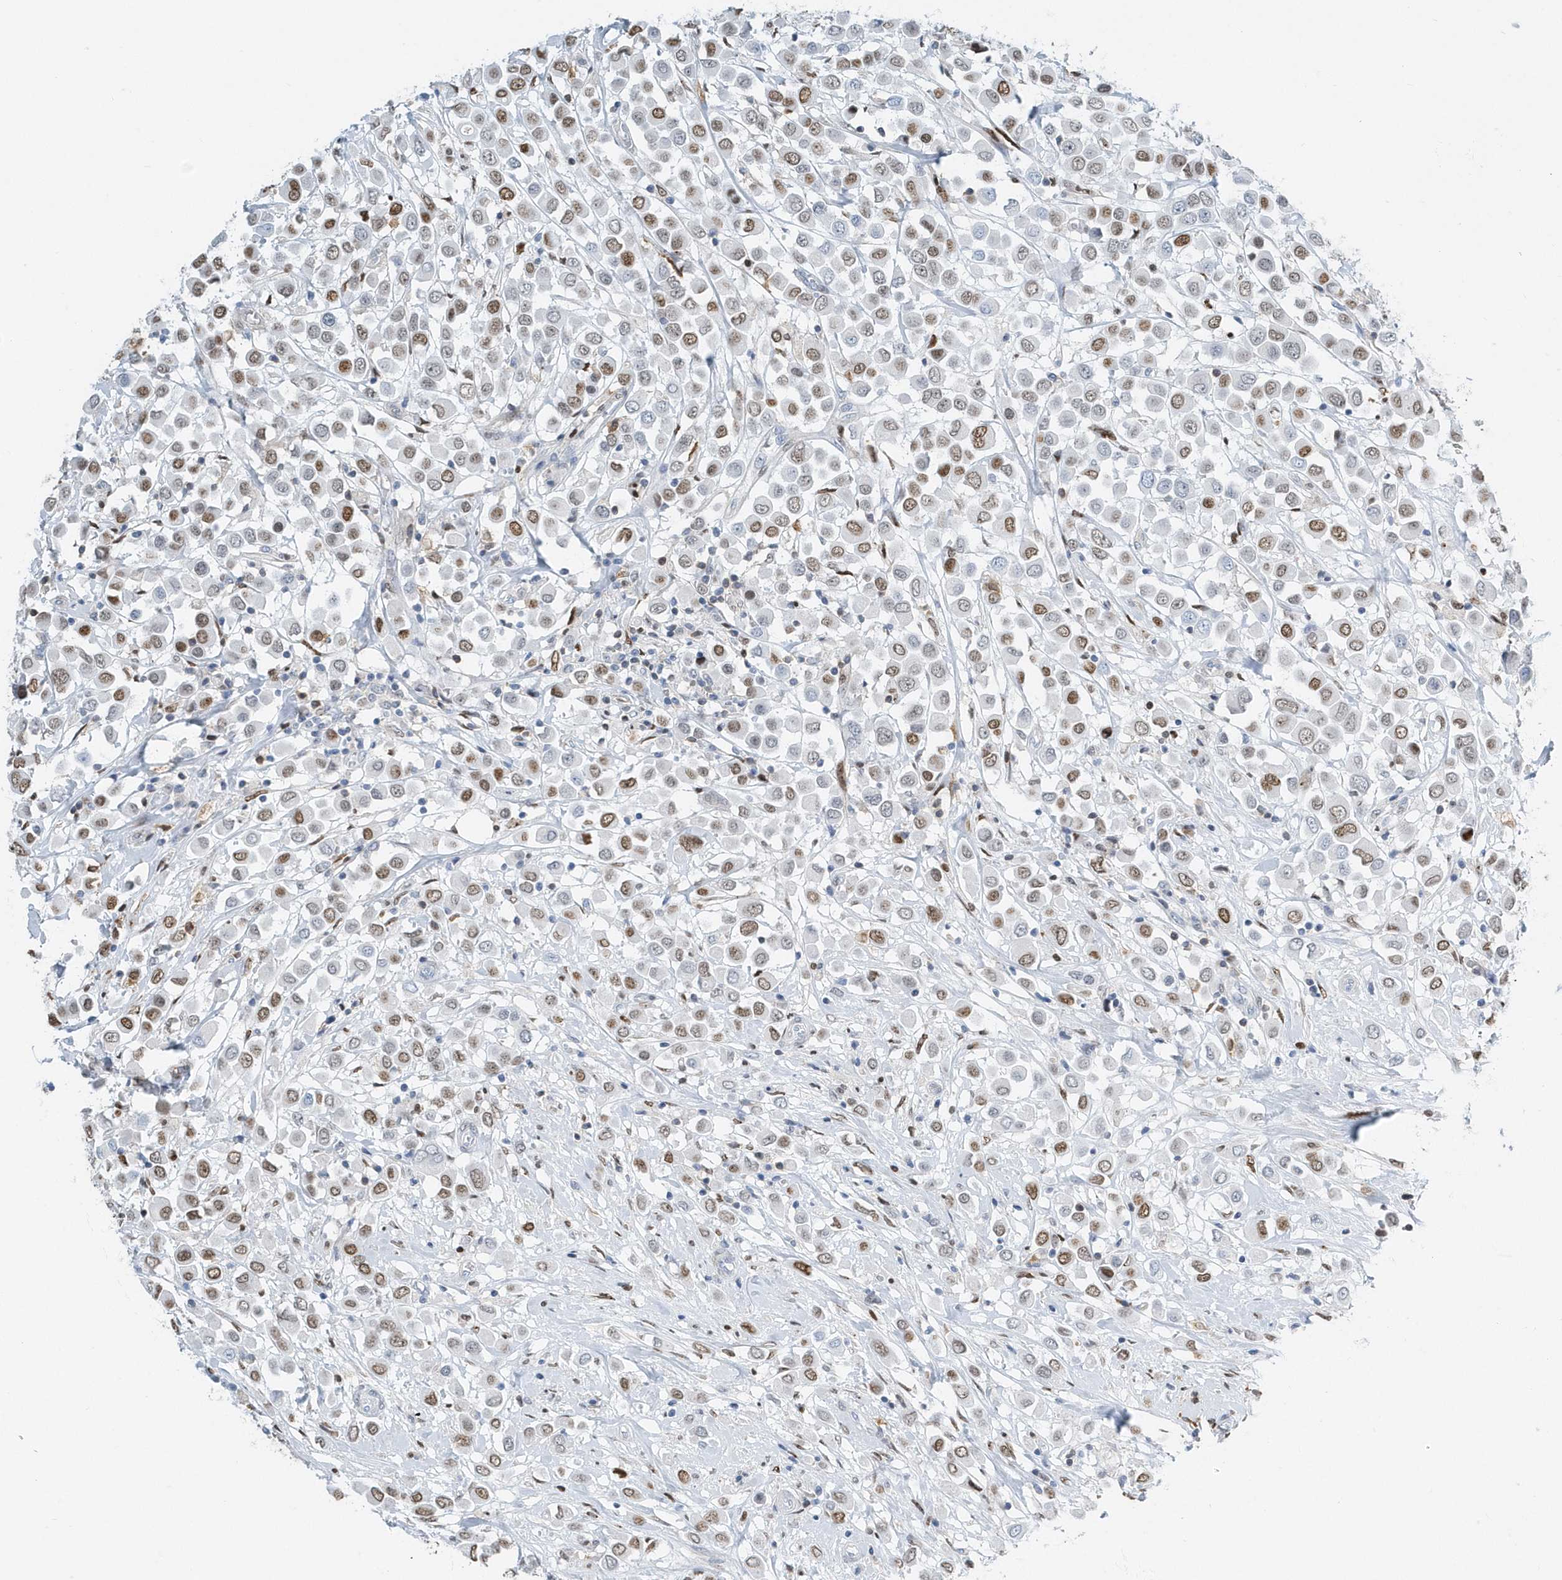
{"staining": {"intensity": "moderate", "quantity": "25%-75%", "location": "nuclear"}, "tissue": "breast cancer", "cell_type": "Tumor cells", "image_type": "cancer", "snomed": [{"axis": "morphology", "description": "Duct carcinoma"}, {"axis": "topography", "description": "Breast"}], "caption": "IHC of breast cancer (infiltrating ductal carcinoma) shows medium levels of moderate nuclear staining in about 25%-75% of tumor cells.", "gene": "MACROH2A2", "patient": {"sex": "female", "age": 61}}